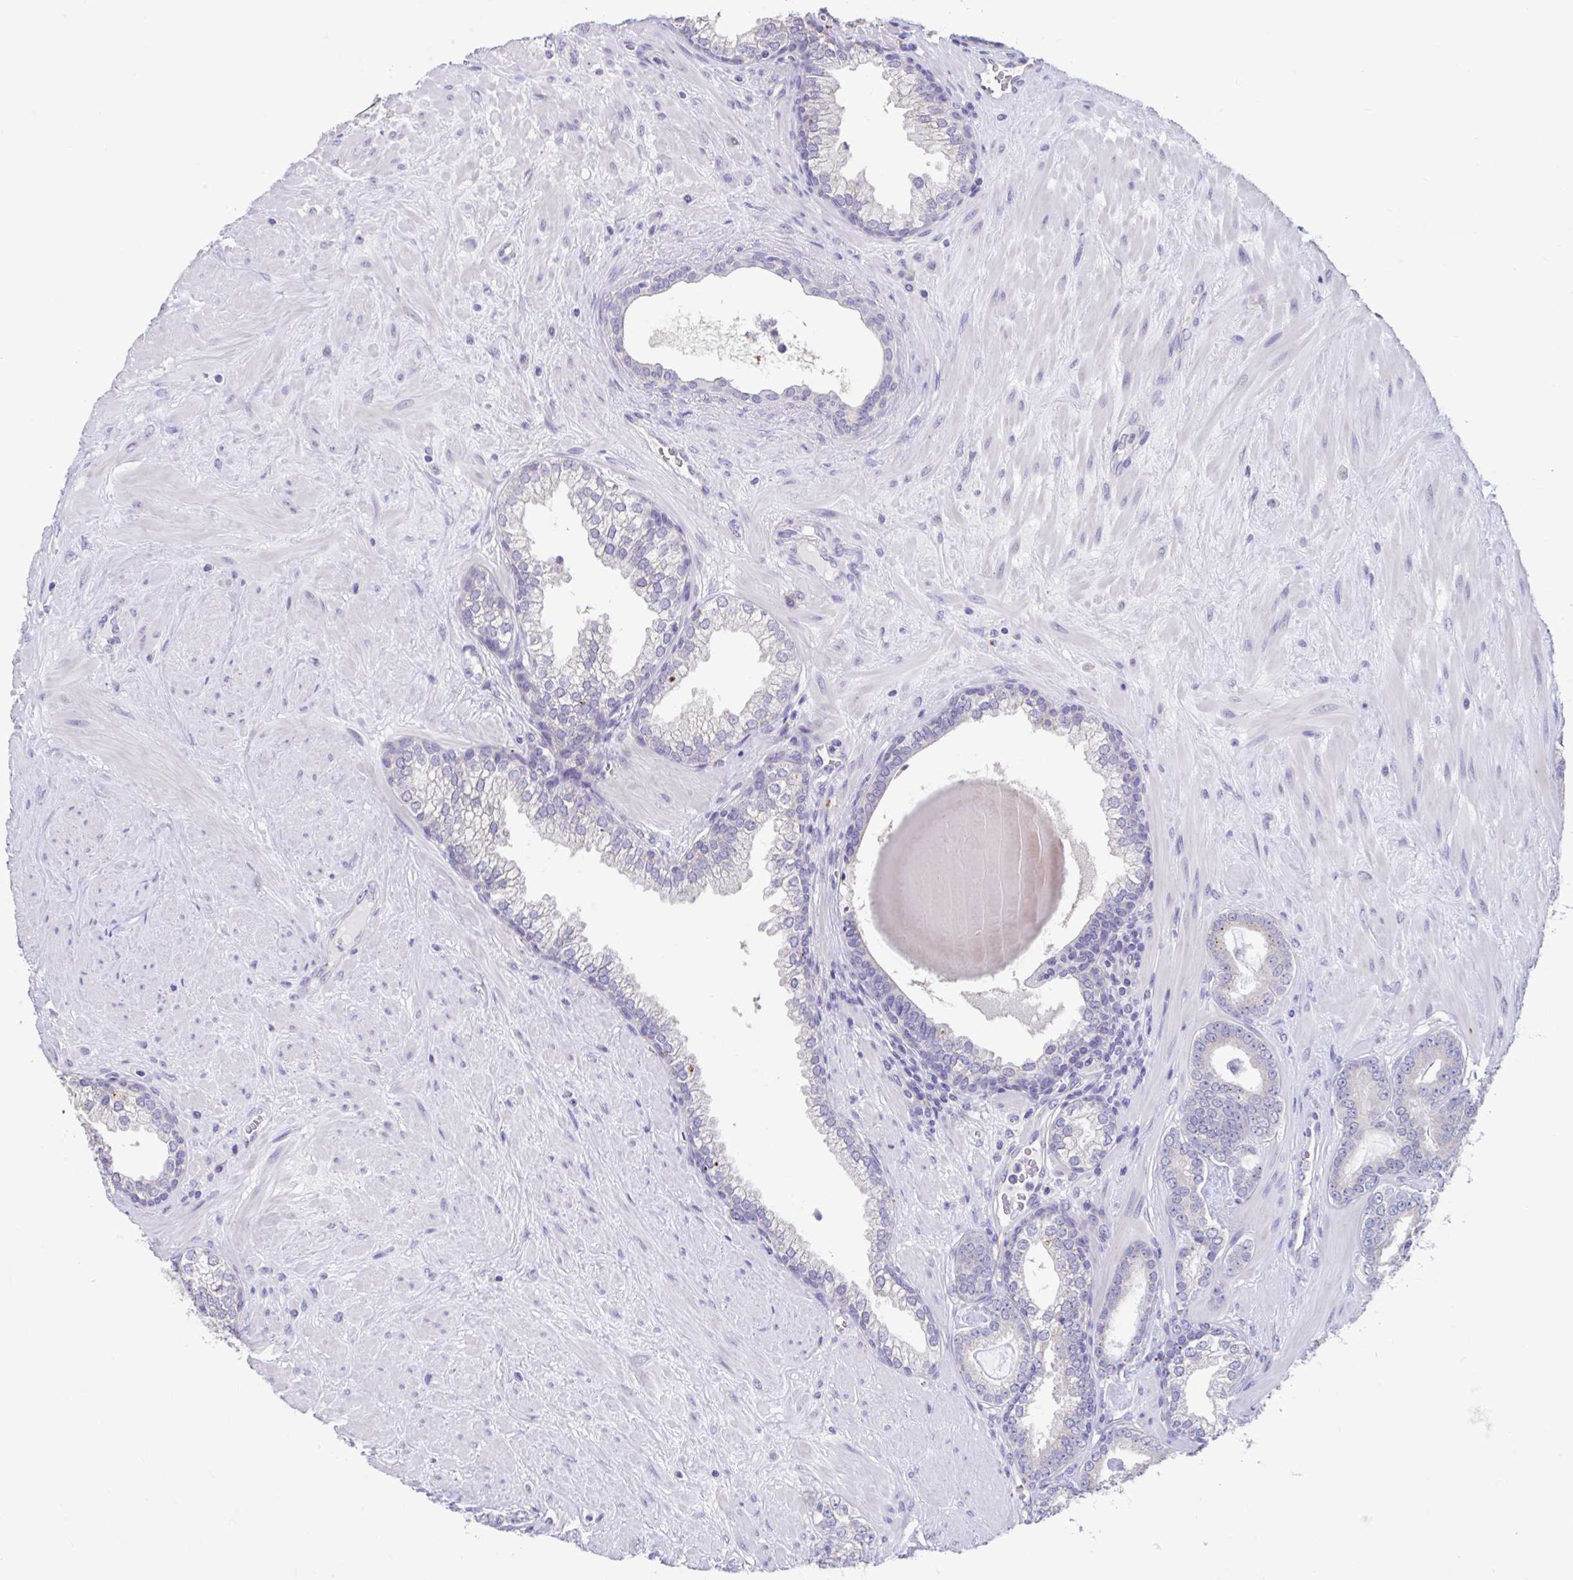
{"staining": {"intensity": "negative", "quantity": "none", "location": "none"}, "tissue": "prostate cancer", "cell_type": "Tumor cells", "image_type": "cancer", "snomed": [{"axis": "morphology", "description": "Adenocarcinoma, High grade"}, {"axis": "topography", "description": "Prostate"}], "caption": "Immunohistochemical staining of human prostate cancer (adenocarcinoma (high-grade)) shows no significant staining in tumor cells. Brightfield microscopy of immunohistochemistry (IHC) stained with DAB (3,3'-diaminobenzidine) (brown) and hematoxylin (blue), captured at high magnification.", "gene": "GPR162", "patient": {"sex": "male", "age": 62}}